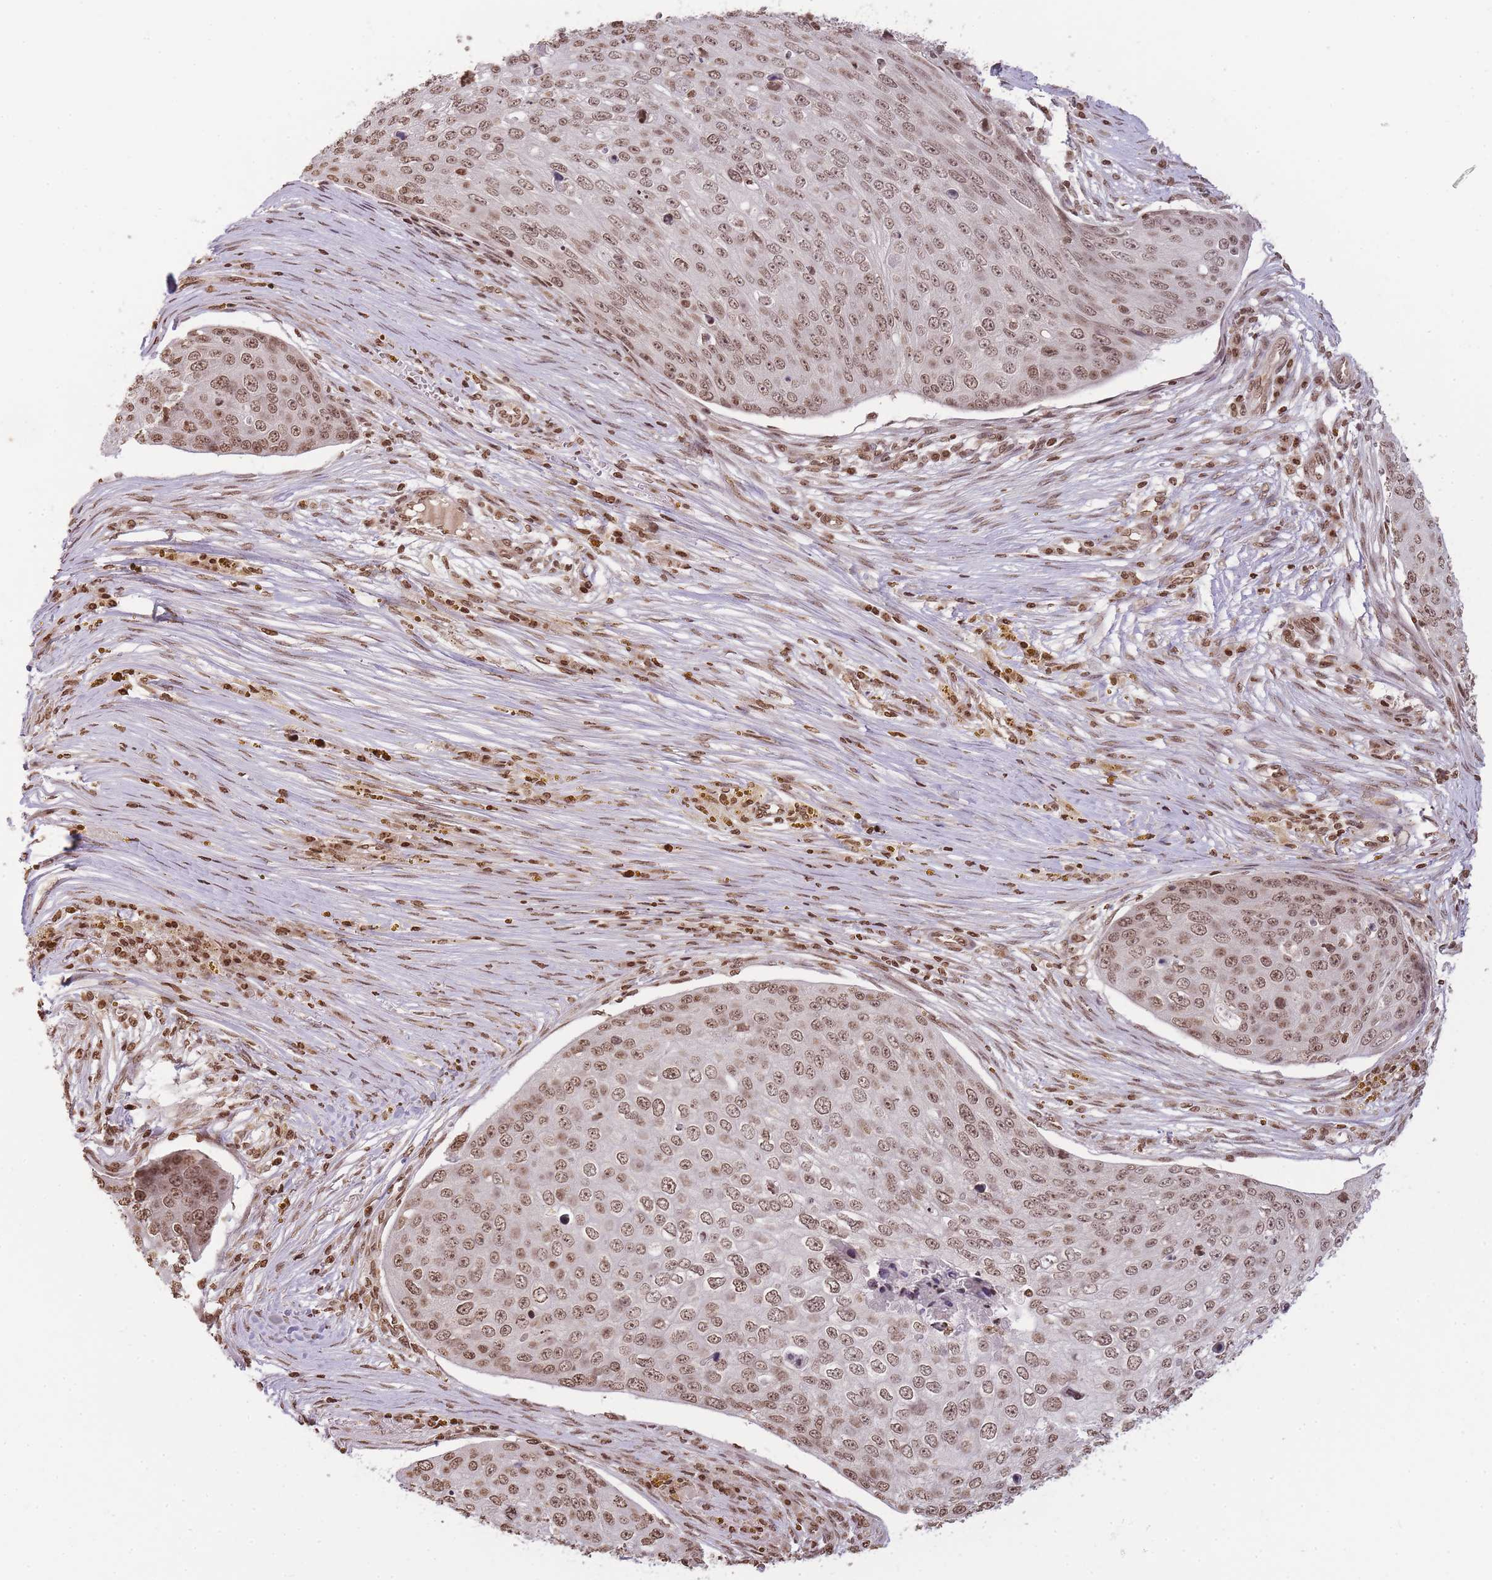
{"staining": {"intensity": "moderate", "quantity": ">75%", "location": "nuclear"}, "tissue": "skin cancer", "cell_type": "Tumor cells", "image_type": "cancer", "snomed": [{"axis": "morphology", "description": "Squamous cell carcinoma, NOS"}, {"axis": "topography", "description": "Skin"}], "caption": "About >75% of tumor cells in human squamous cell carcinoma (skin) exhibit moderate nuclear protein staining as visualized by brown immunohistochemical staining.", "gene": "WWTR1", "patient": {"sex": "male", "age": 71}}